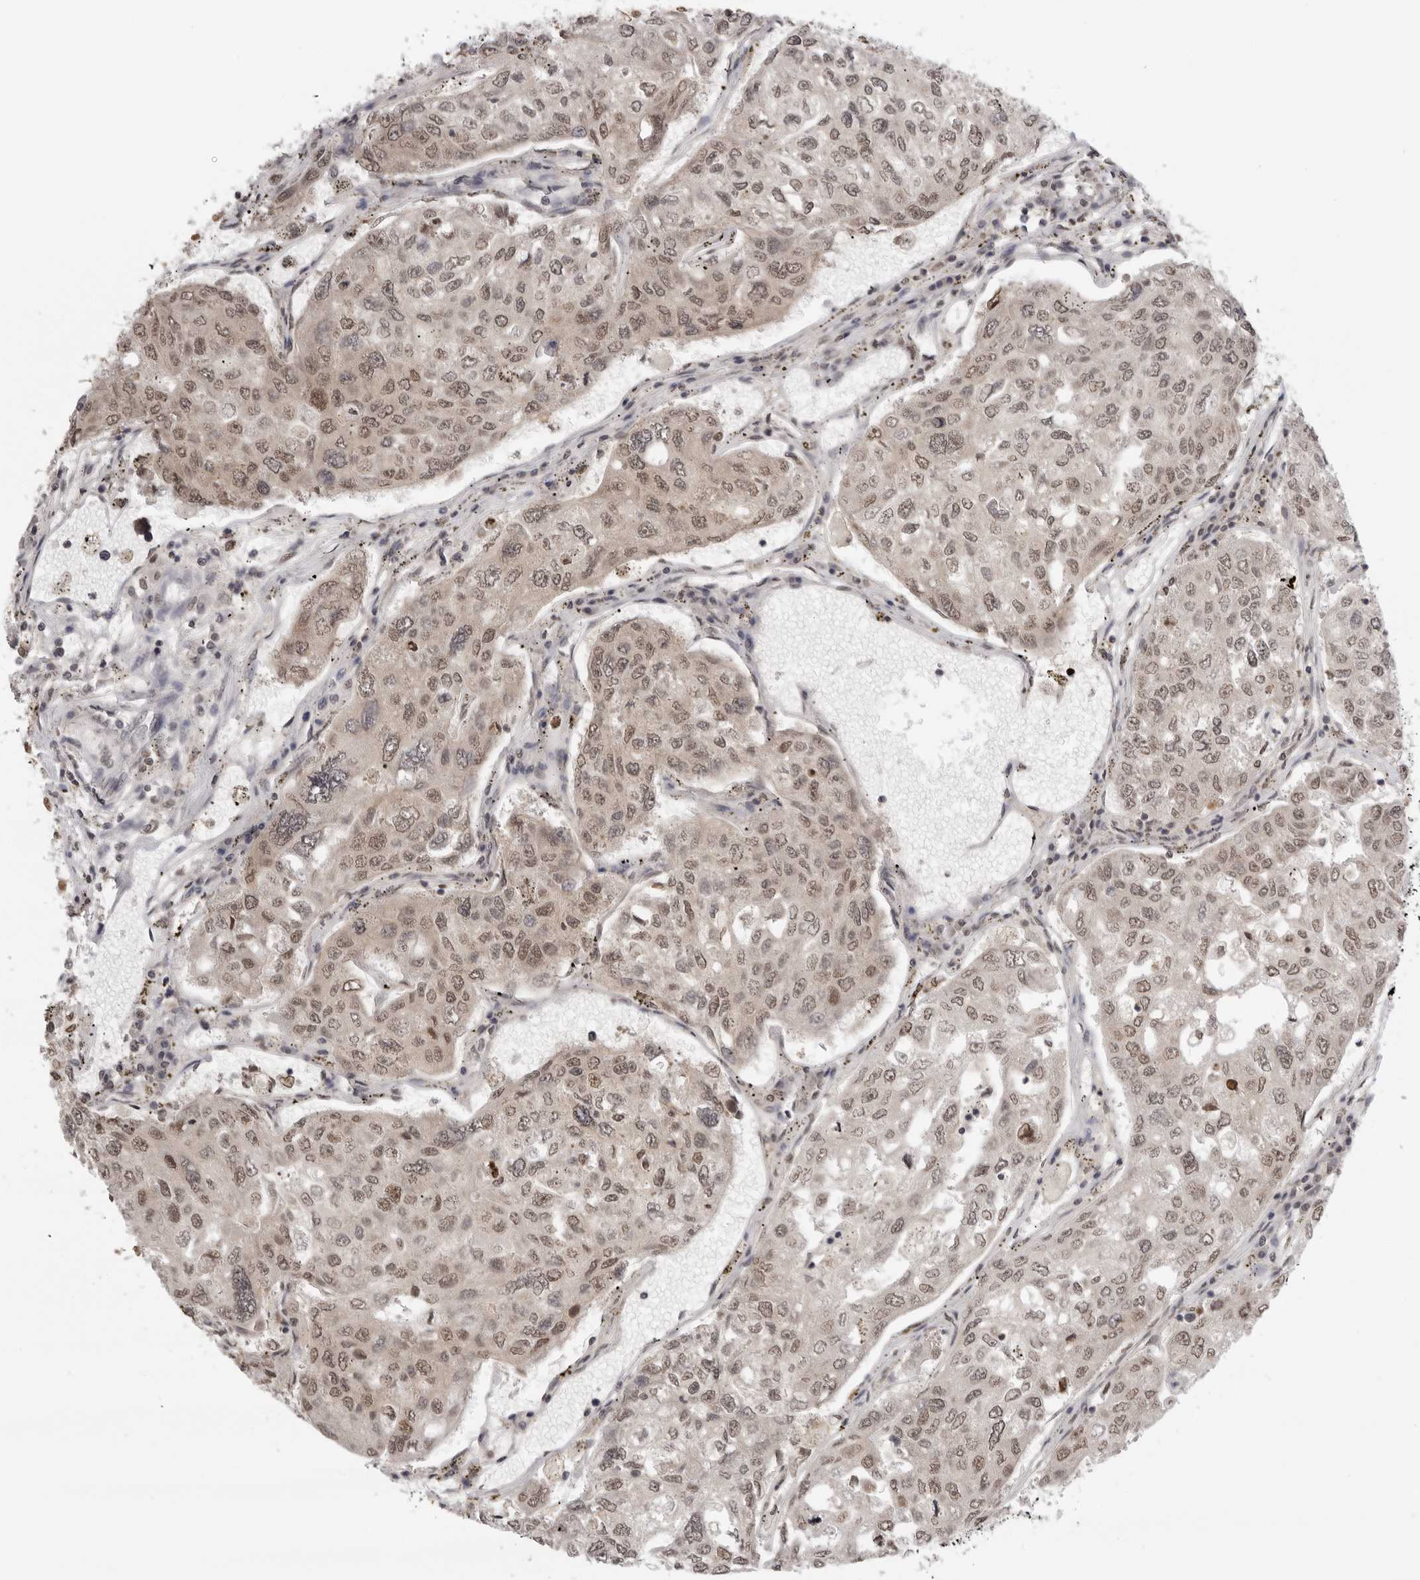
{"staining": {"intensity": "moderate", "quantity": ">75%", "location": "cytoplasmic/membranous,nuclear"}, "tissue": "urothelial cancer", "cell_type": "Tumor cells", "image_type": "cancer", "snomed": [{"axis": "morphology", "description": "Urothelial carcinoma, High grade"}, {"axis": "topography", "description": "Lymph node"}, {"axis": "topography", "description": "Urinary bladder"}], "caption": "There is medium levels of moderate cytoplasmic/membranous and nuclear positivity in tumor cells of urothelial carcinoma (high-grade), as demonstrated by immunohistochemical staining (brown color).", "gene": "RPA2", "patient": {"sex": "male", "age": 51}}